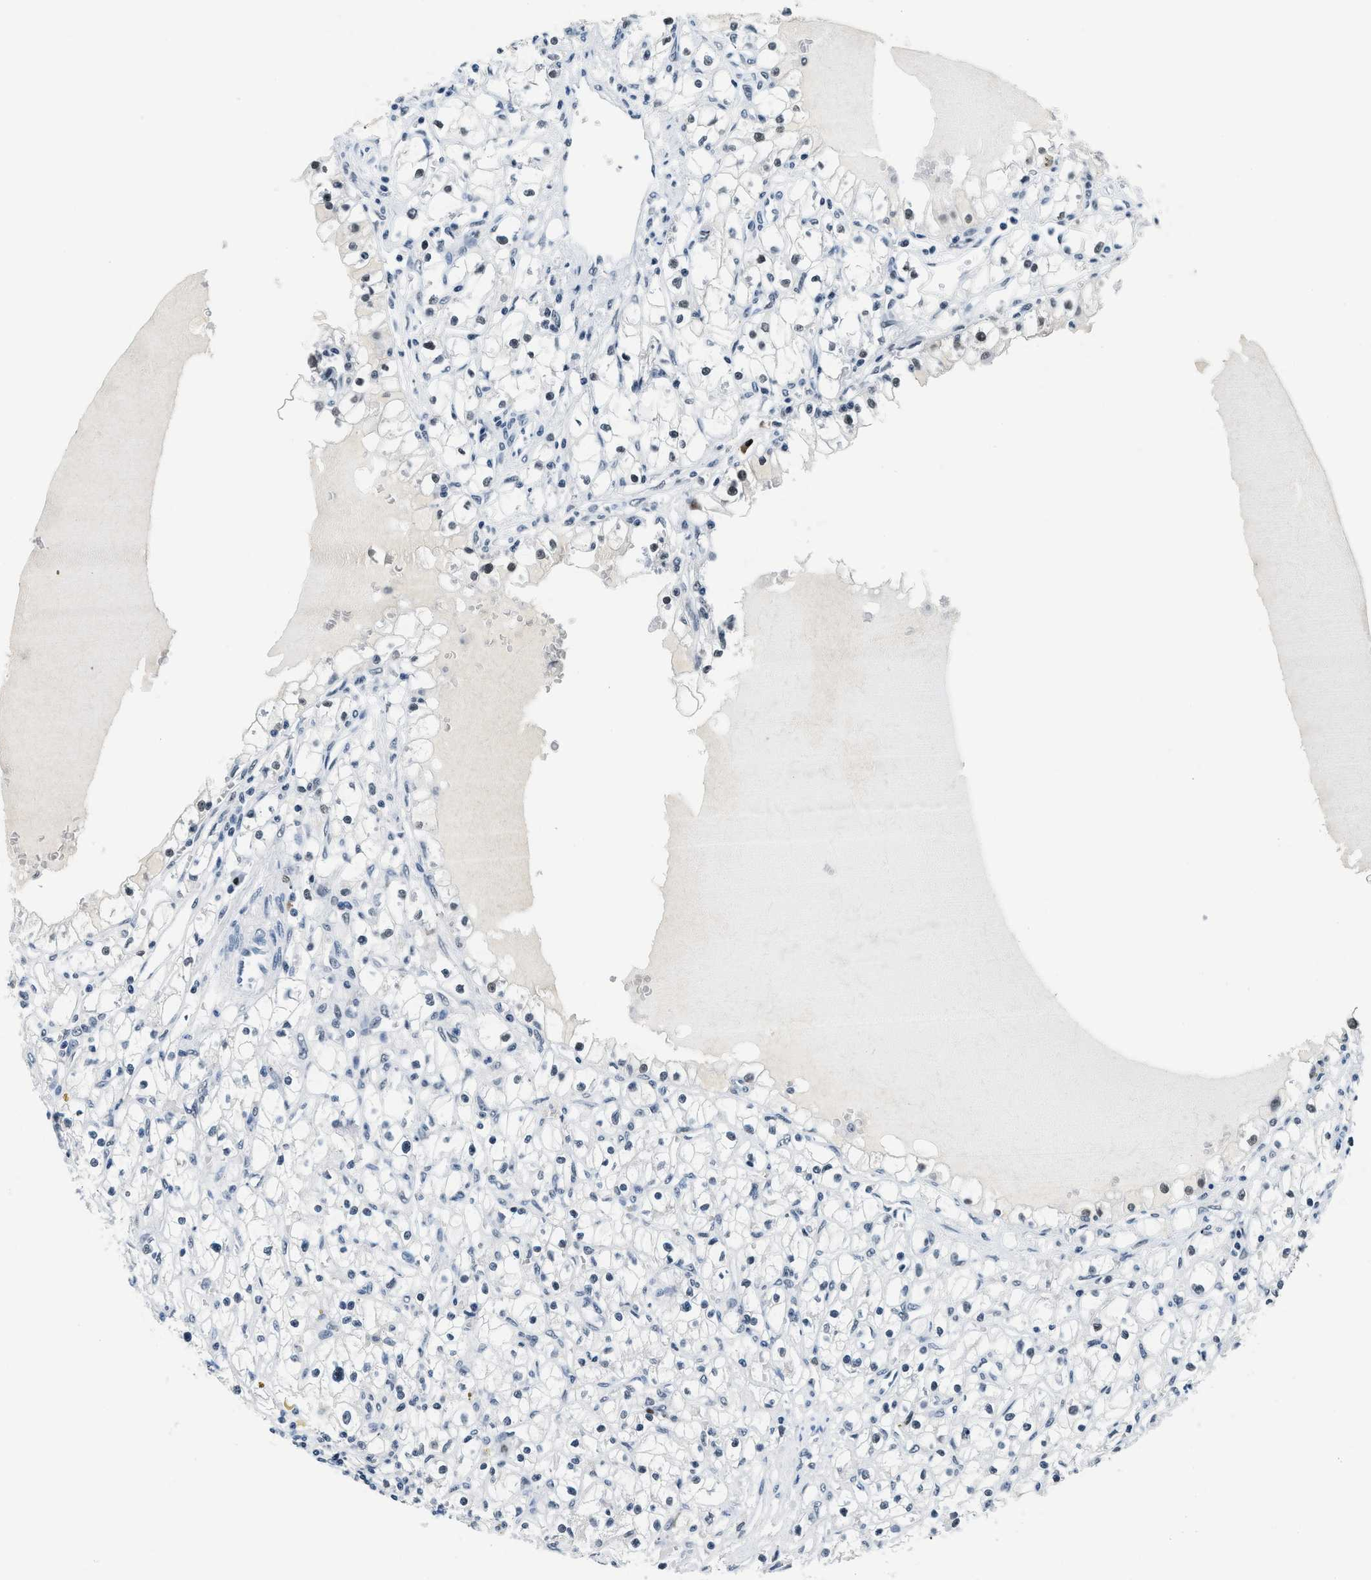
{"staining": {"intensity": "negative", "quantity": "none", "location": "none"}, "tissue": "renal cancer", "cell_type": "Tumor cells", "image_type": "cancer", "snomed": [{"axis": "morphology", "description": "Adenocarcinoma, NOS"}, {"axis": "topography", "description": "Kidney"}], "caption": "A histopathology image of human adenocarcinoma (renal) is negative for staining in tumor cells. The staining is performed using DAB (3,3'-diaminobenzidine) brown chromogen with nuclei counter-stained in using hematoxylin.", "gene": "TOP1", "patient": {"sex": "male", "age": 56}}